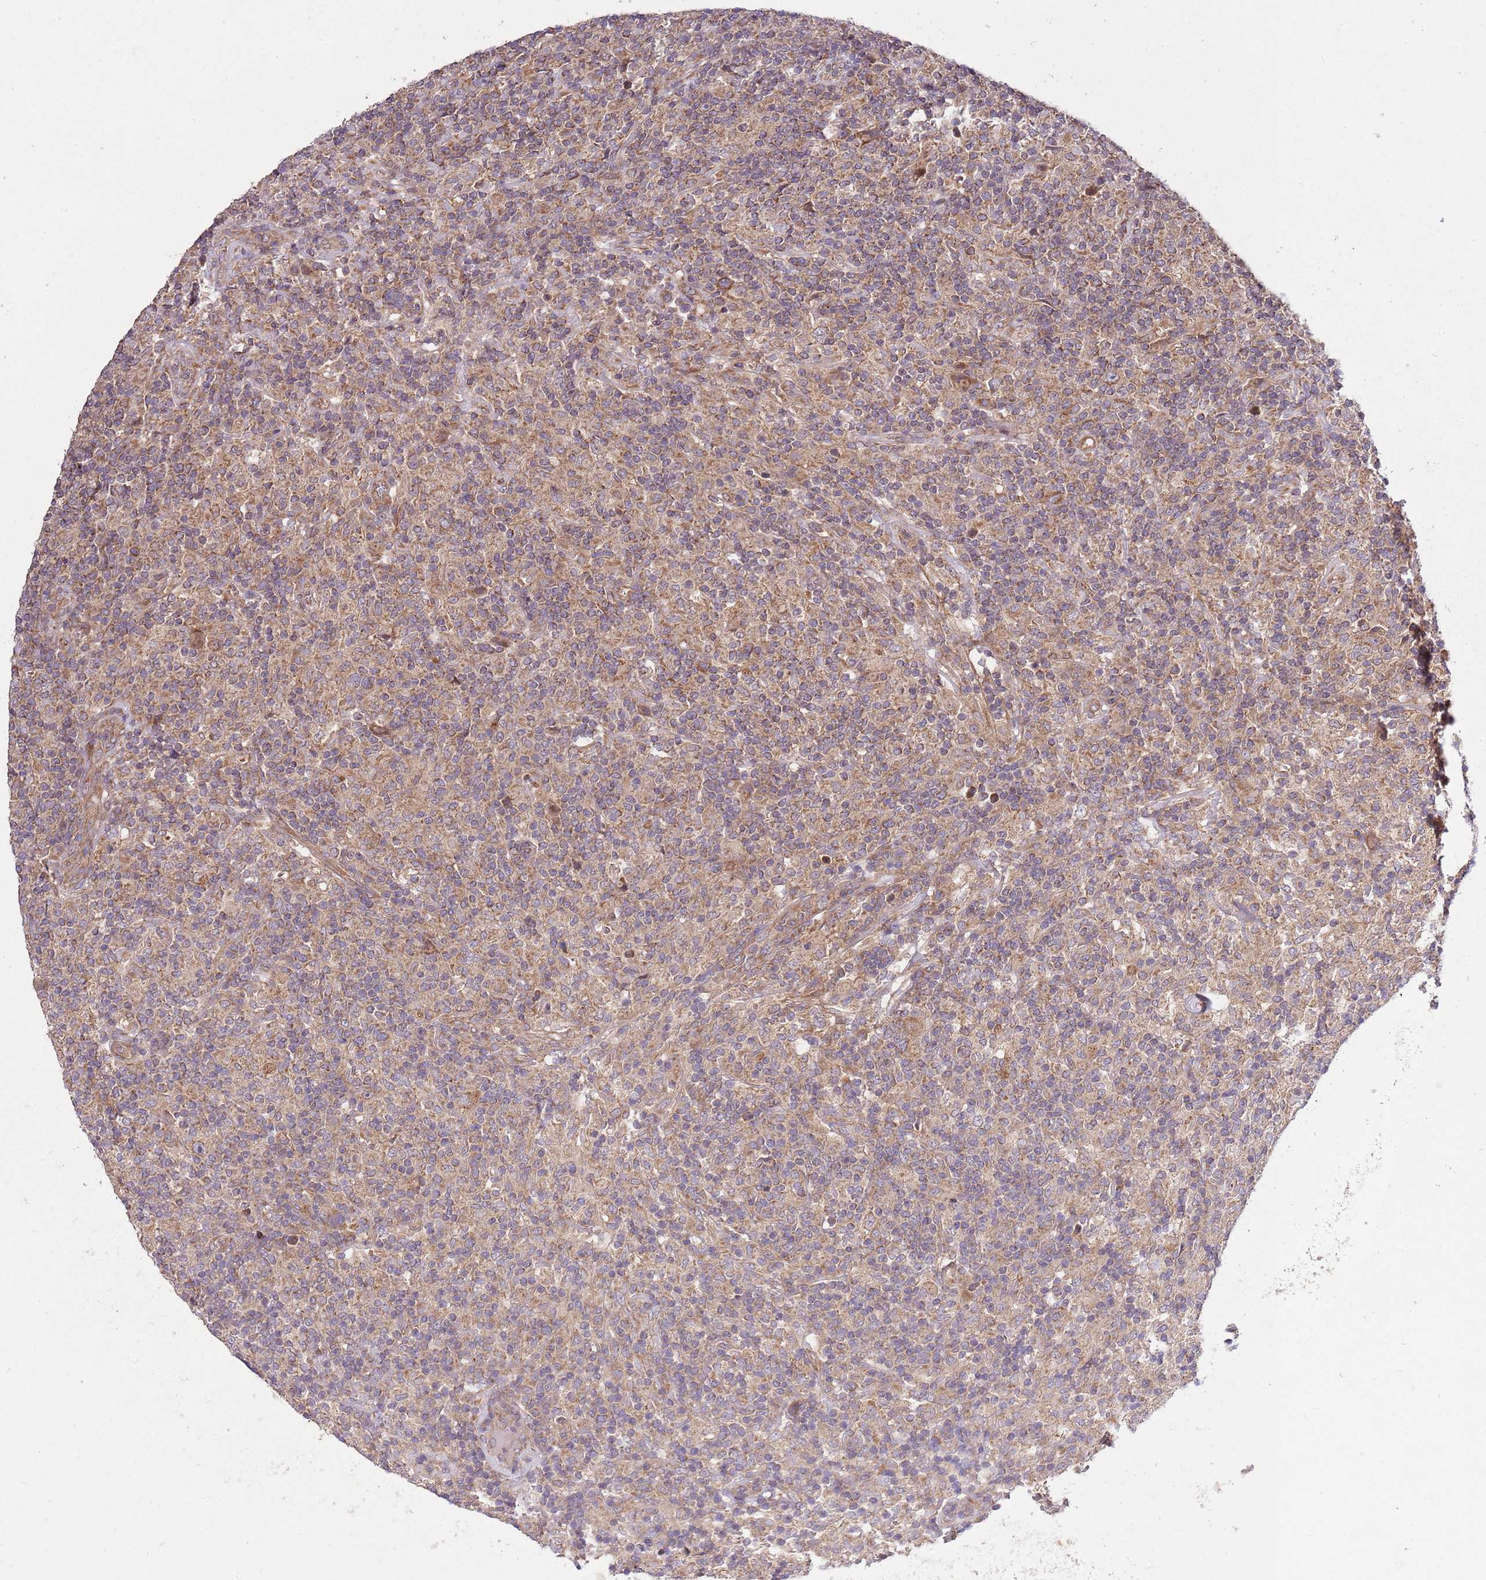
{"staining": {"intensity": "moderate", "quantity": ">75%", "location": "cytoplasmic/membranous"}, "tissue": "lymphoma", "cell_type": "Tumor cells", "image_type": "cancer", "snomed": [{"axis": "morphology", "description": "Hodgkin's disease, NOS"}, {"axis": "topography", "description": "Lymph node"}], "caption": "Tumor cells reveal medium levels of moderate cytoplasmic/membranous positivity in about >75% of cells in Hodgkin's disease. The staining was performed using DAB, with brown indicating positive protein expression. Nuclei are stained blue with hematoxylin.", "gene": "MFNG", "patient": {"sex": "male", "age": 70}}